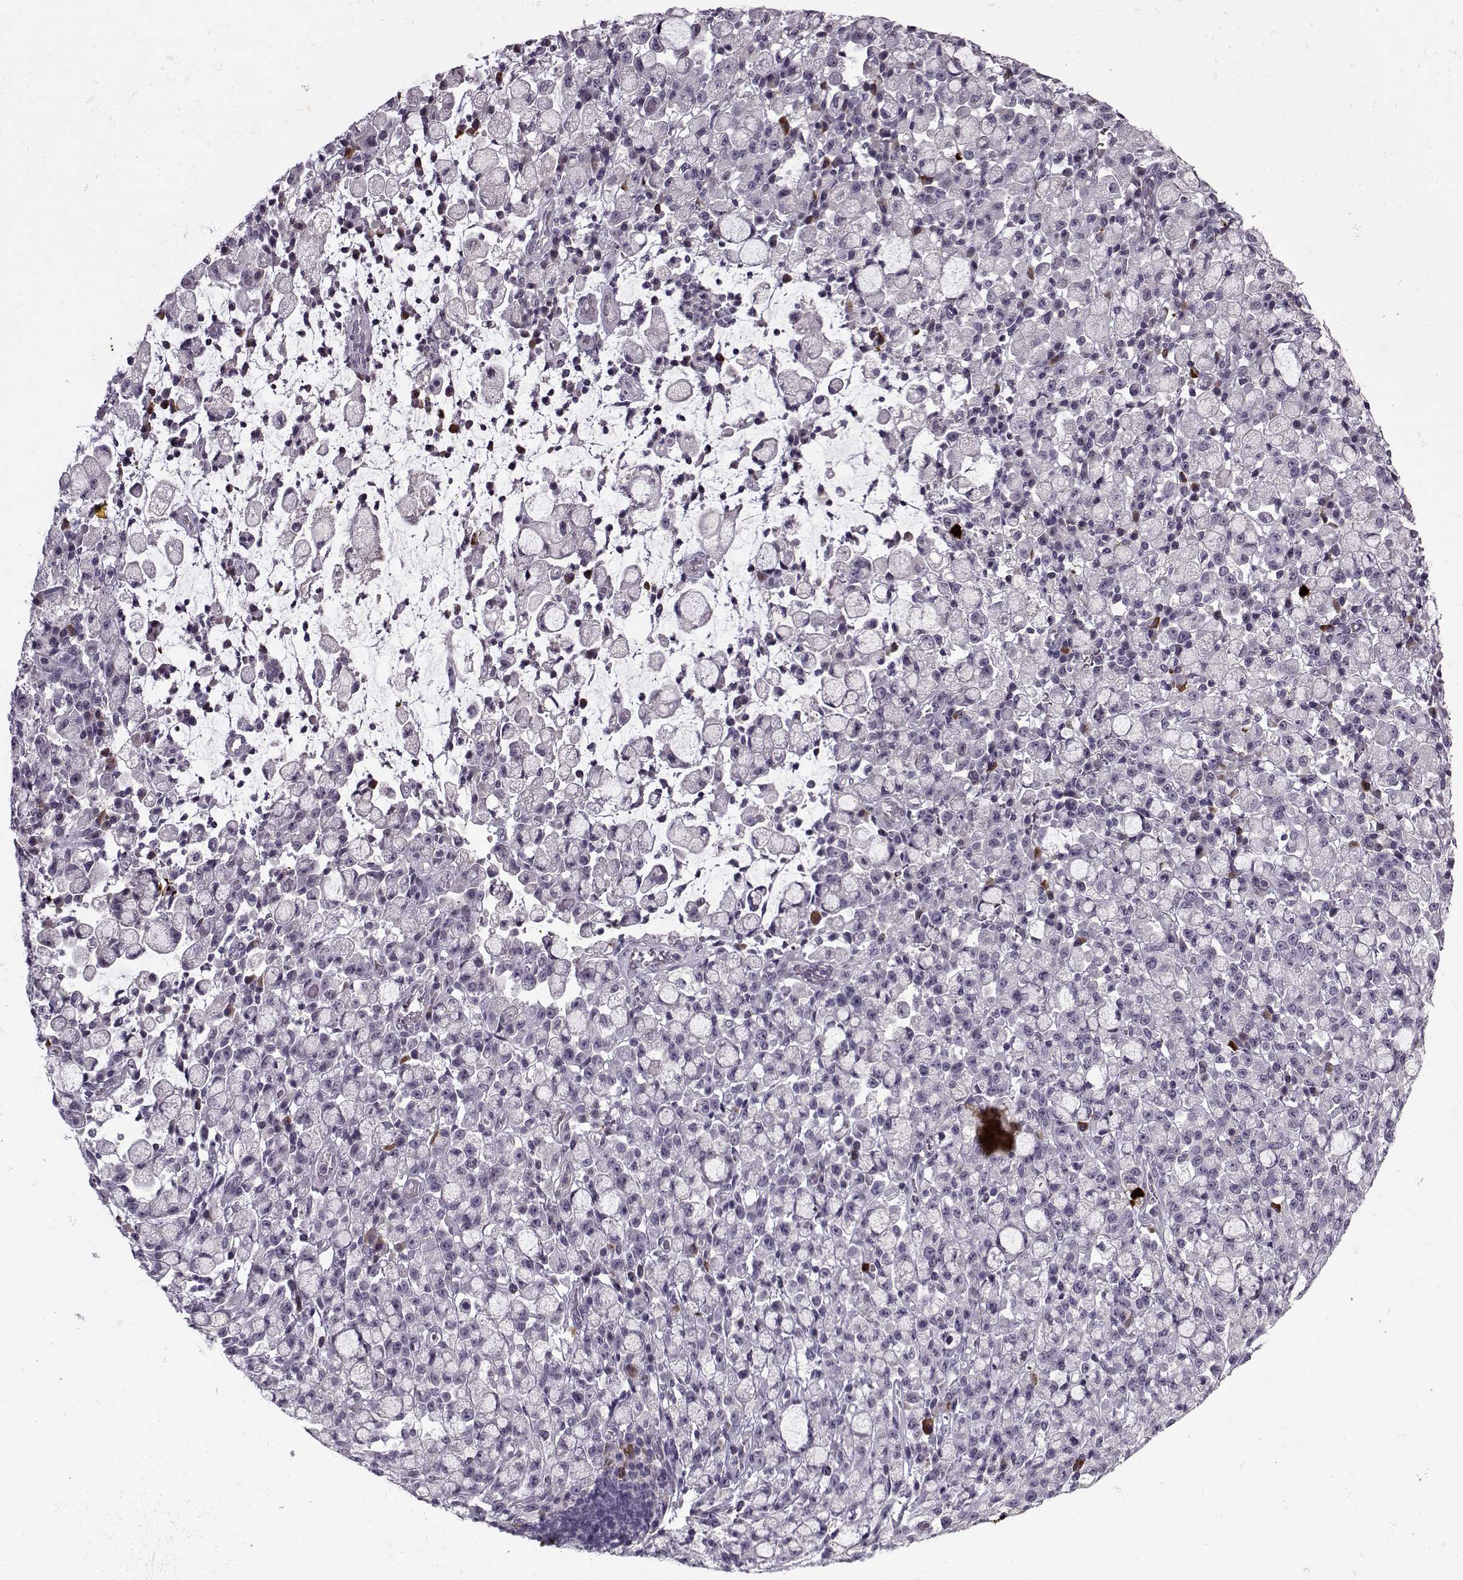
{"staining": {"intensity": "negative", "quantity": "none", "location": "none"}, "tissue": "stomach cancer", "cell_type": "Tumor cells", "image_type": "cancer", "snomed": [{"axis": "morphology", "description": "Adenocarcinoma, NOS"}, {"axis": "topography", "description": "Stomach"}], "caption": "Immunohistochemistry (IHC) image of neoplastic tissue: human stomach adenocarcinoma stained with DAB shows no significant protein positivity in tumor cells. Nuclei are stained in blue.", "gene": "KRT9", "patient": {"sex": "male", "age": 58}}